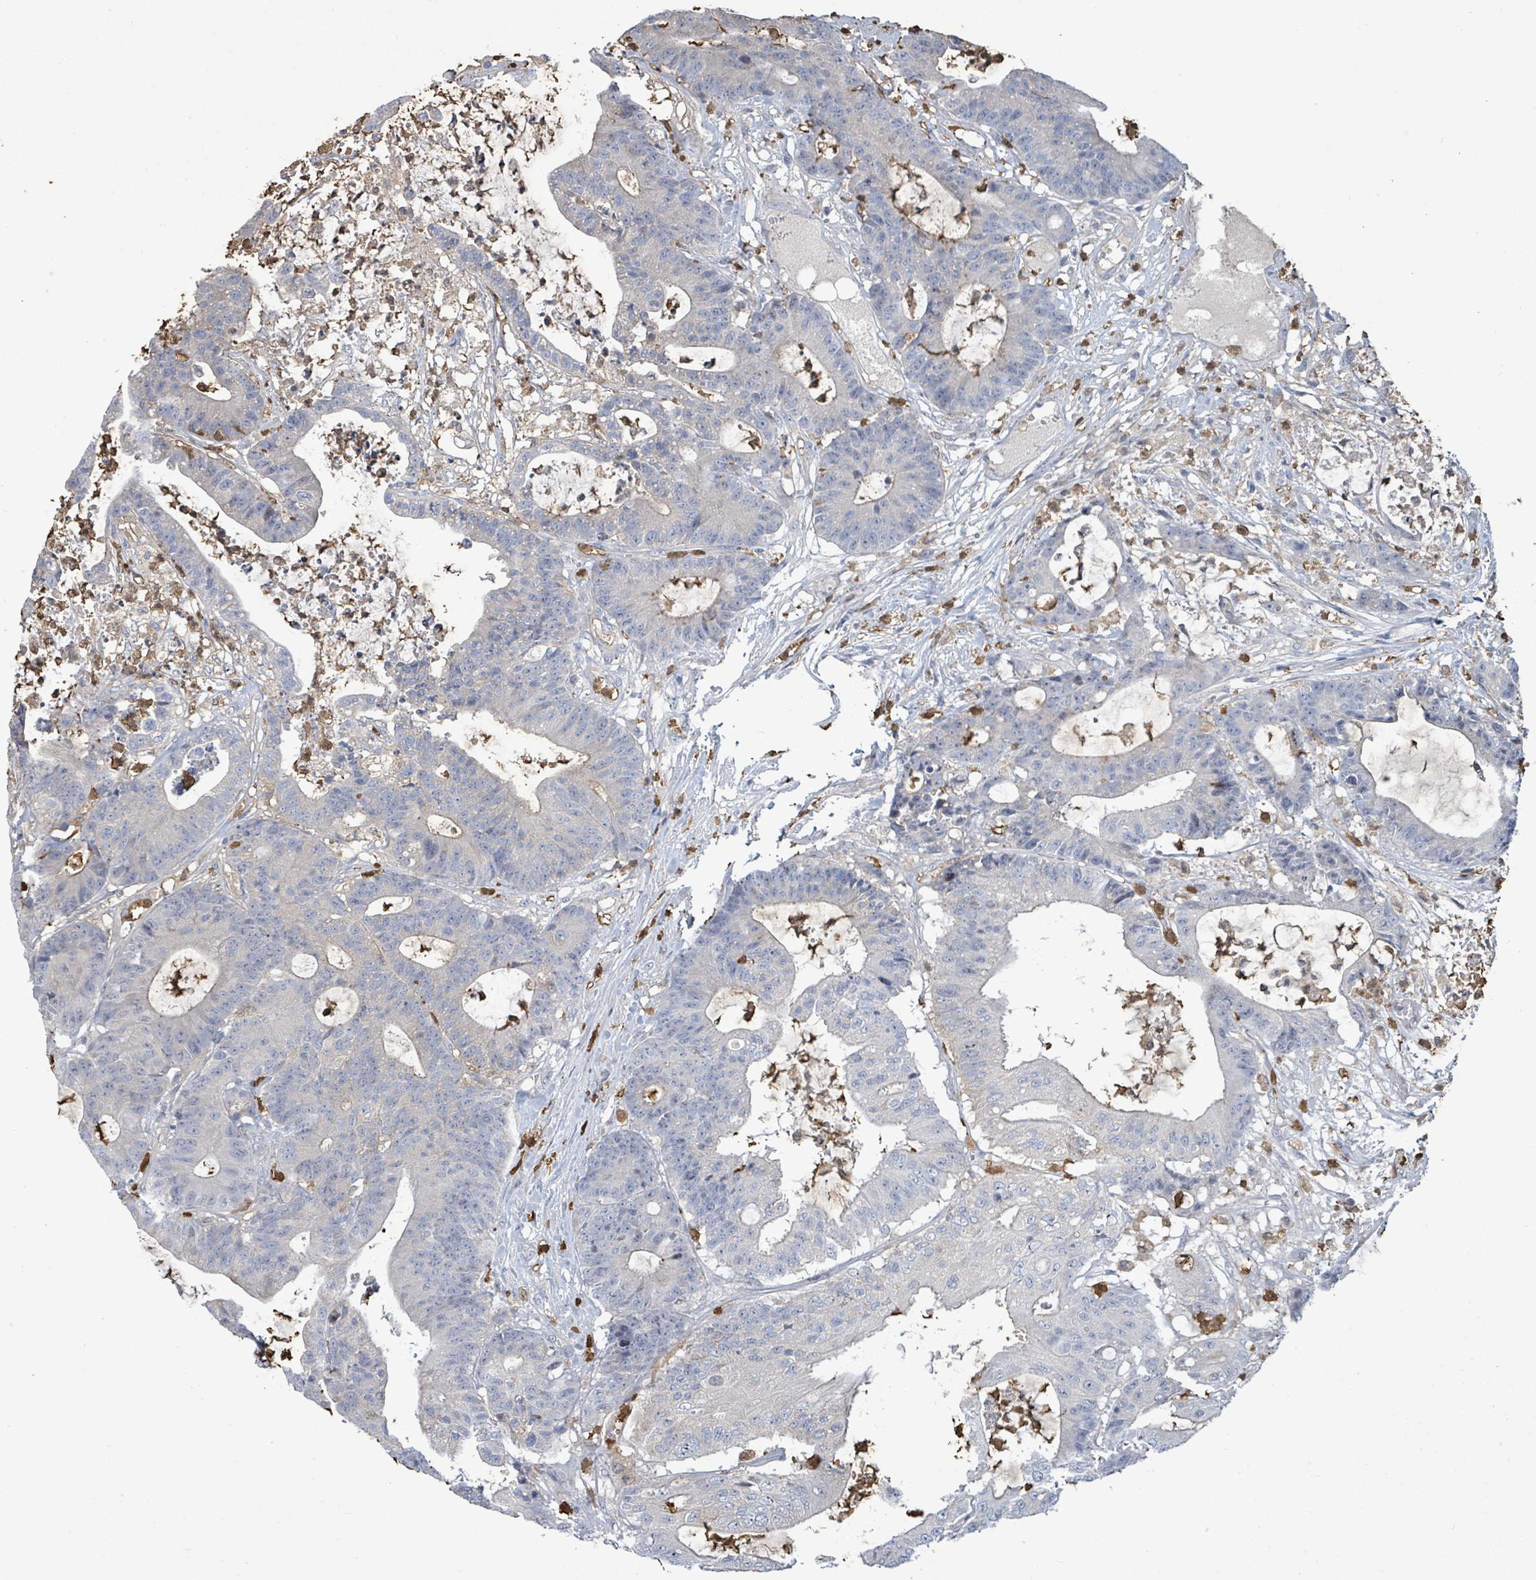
{"staining": {"intensity": "negative", "quantity": "none", "location": "none"}, "tissue": "colorectal cancer", "cell_type": "Tumor cells", "image_type": "cancer", "snomed": [{"axis": "morphology", "description": "Adenocarcinoma, NOS"}, {"axis": "topography", "description": "Colon"}], "caption": "Immunohistochemistry (IHC) micrograph of human colorectal cancer stained for a protein (brown), which displays no positivity in tumor cells.", "gene": "FAM210A", "patient": {"sex": "female", "age": 84}}